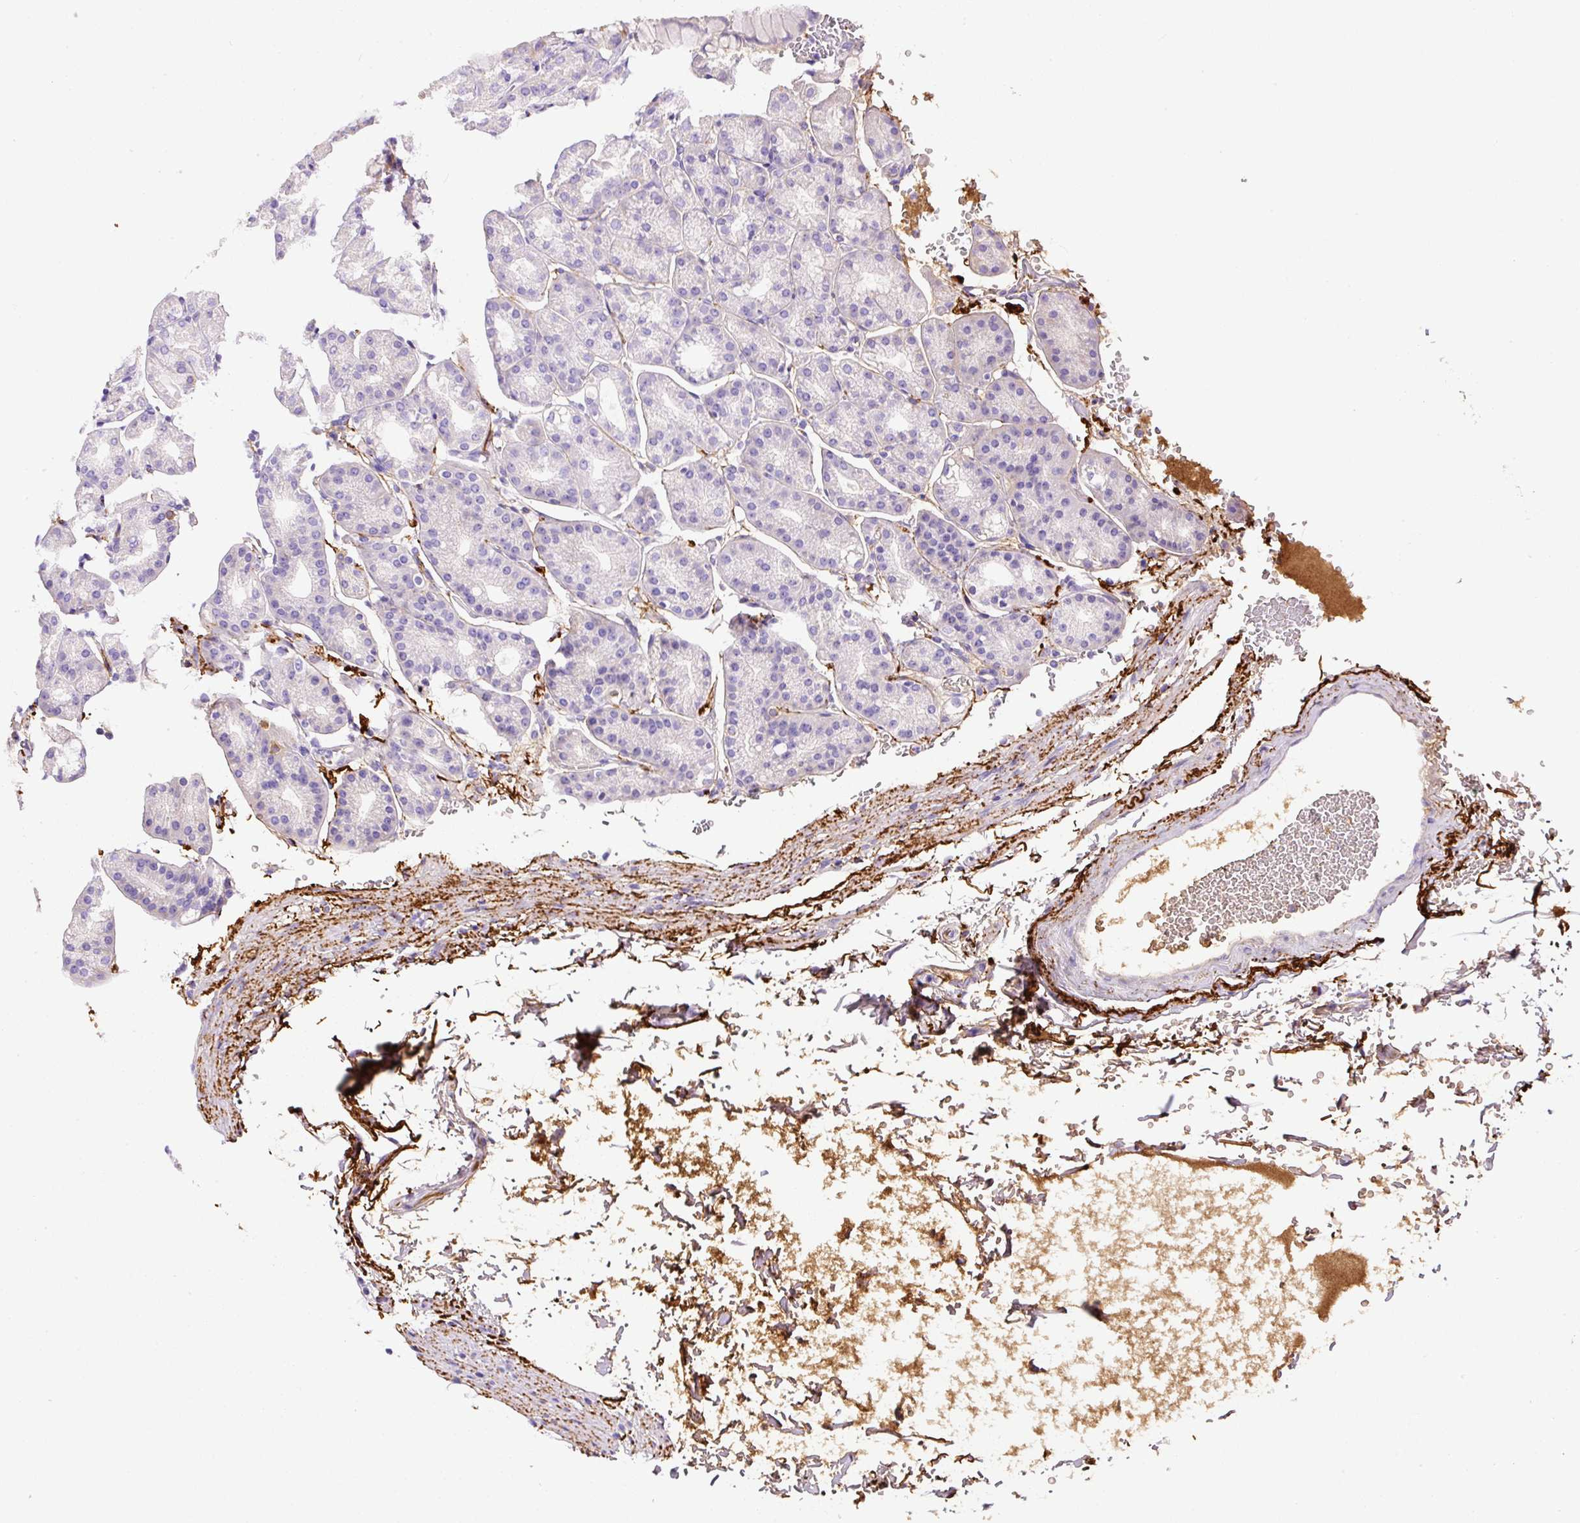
{"staining": {"intensity": "negative", "quantity": "none", "location": "none"}, "tissue": "stomach", "cell_type": "Glandular cells", "image_type": "normal", "snomed": [{"axis": "morphology", "description": "Normal tissue, NOS"}, {"axis": "topography", "description": "Stomach, upper"}], "caption": "DAB (3,3'-diaminobenzidine) immunohistochemical staining of normal stomach displays no significant expression in glandular cells. (DAB (3,3'-diaminobenzidine) immunohistochemistry, high magnification).", "gene": "APCS", "patient": {"sex": "female", "age": 81}}